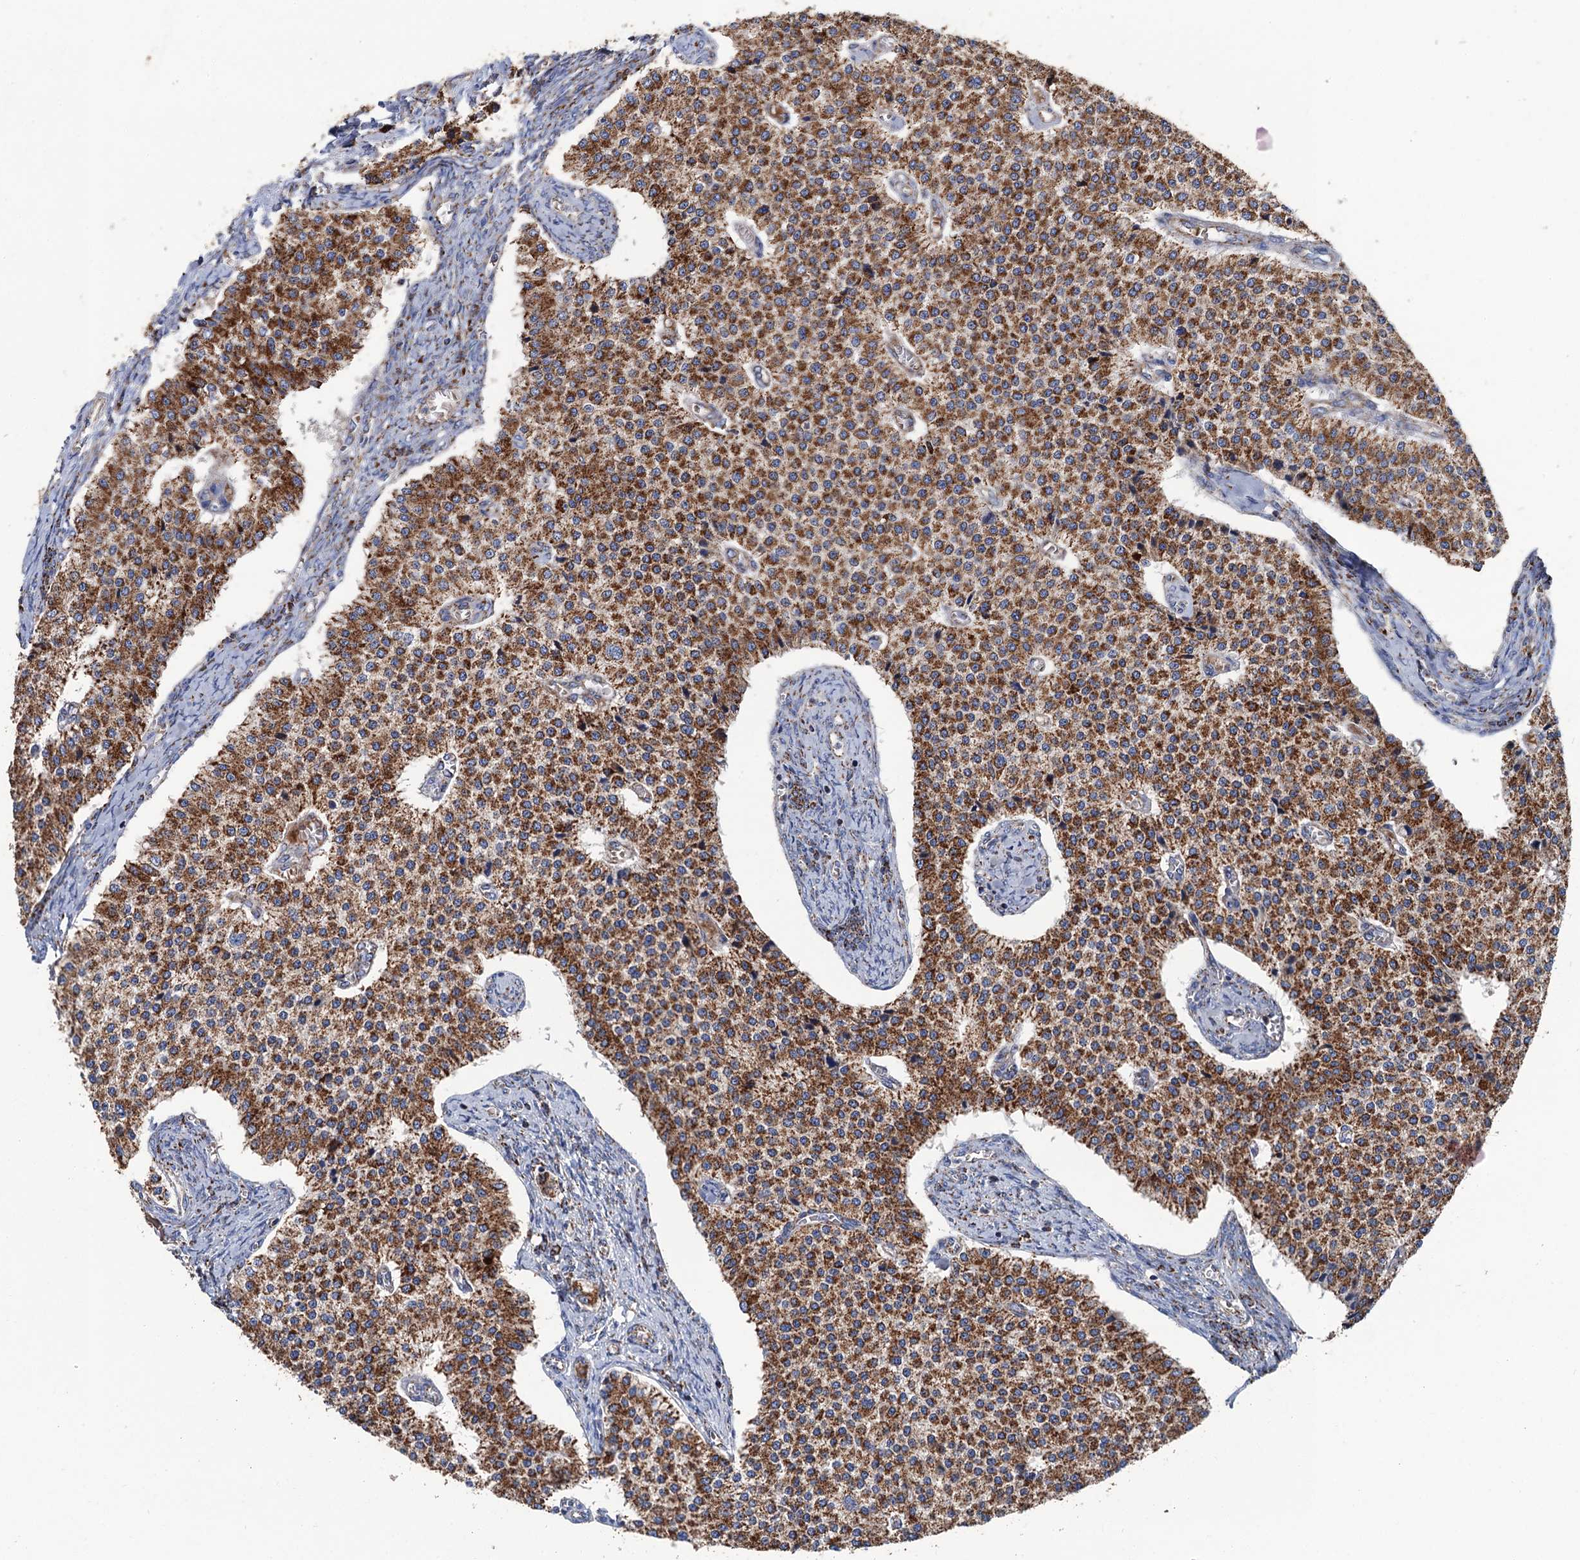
{"staining": {"intensity": "moderate", "quantity": ">75%", "location": "cytoplasmic/membranous"}, "tissue": "carcinoid", "cell_type": "Tumor cells", "image_type": "cancer", "snomed": [{"axis": "morphology", "description": "Carcinoid, malignant, NOS"}, {"axis": "topography", "description": "Colon"}], "caption": "The immunohistochemical stain shows moderate cytoplasmic/membranous staining in tumor cells of carcinoid tissue.", "gene": "IVD", "patient": {"sex": "female", "age": 52}}